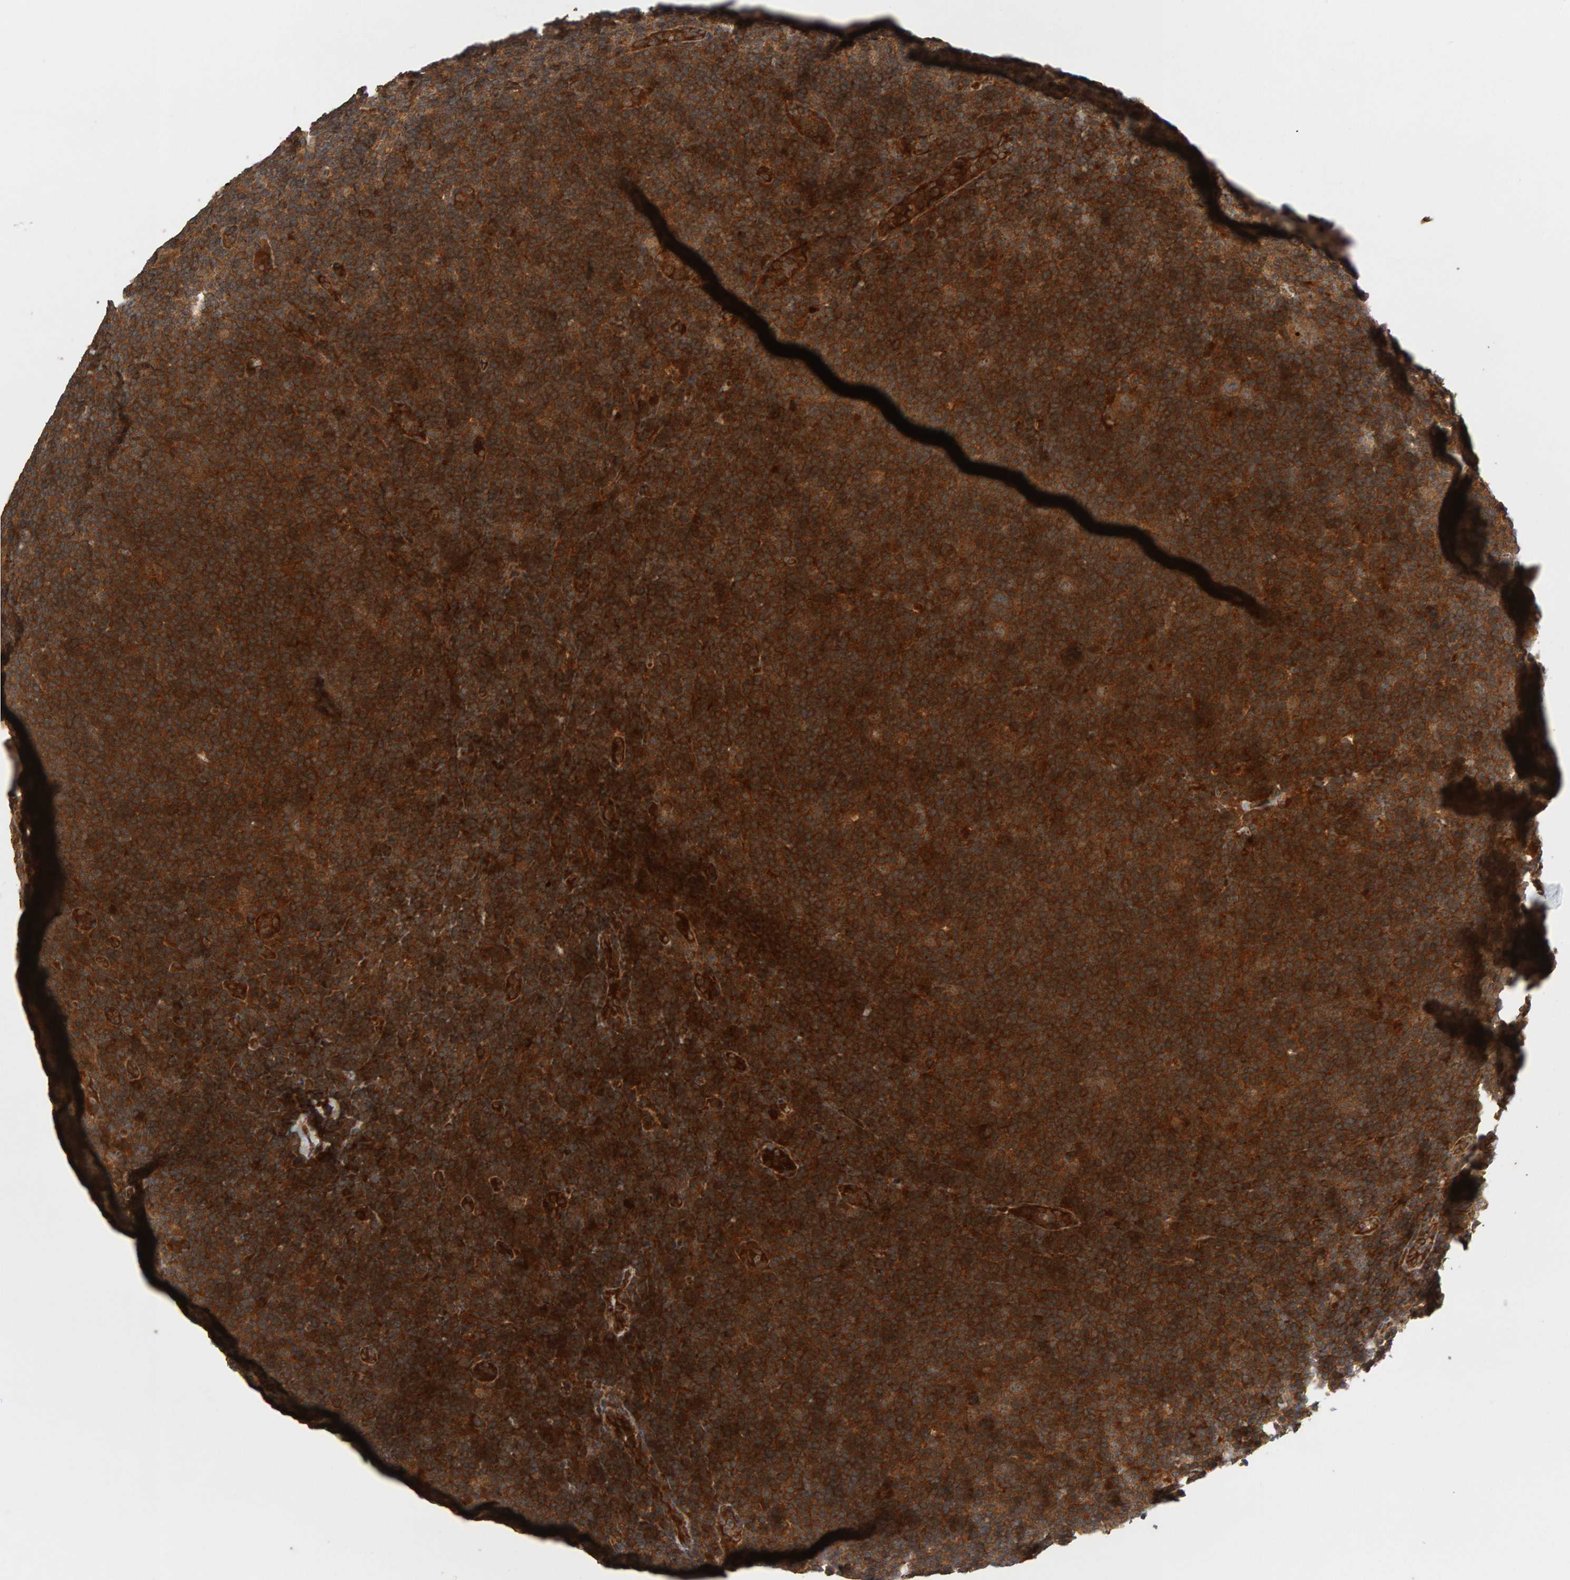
{"staining": {"intensity": "strong", "quantity": ">75%", "location": "cytoplasmic/membranous"}, "tissue": "lymphoma", "cell_type": "Tumor cells", "image_type": "cancer", "snomed": [{"axis": "morphology", "description": "Hodgkin's disease, NOS"}, {"axis": "topography", "description": "Lymph node"}], "caption": "IHC micrograph of human lymphoma stained for a protein (brown), which reveals high levels of strong cytoplasmic/membranous staining in approximately >75% of tumor cells.", "gene": "ZFAND1", "patient": {"sex": "female", "age": 57}}